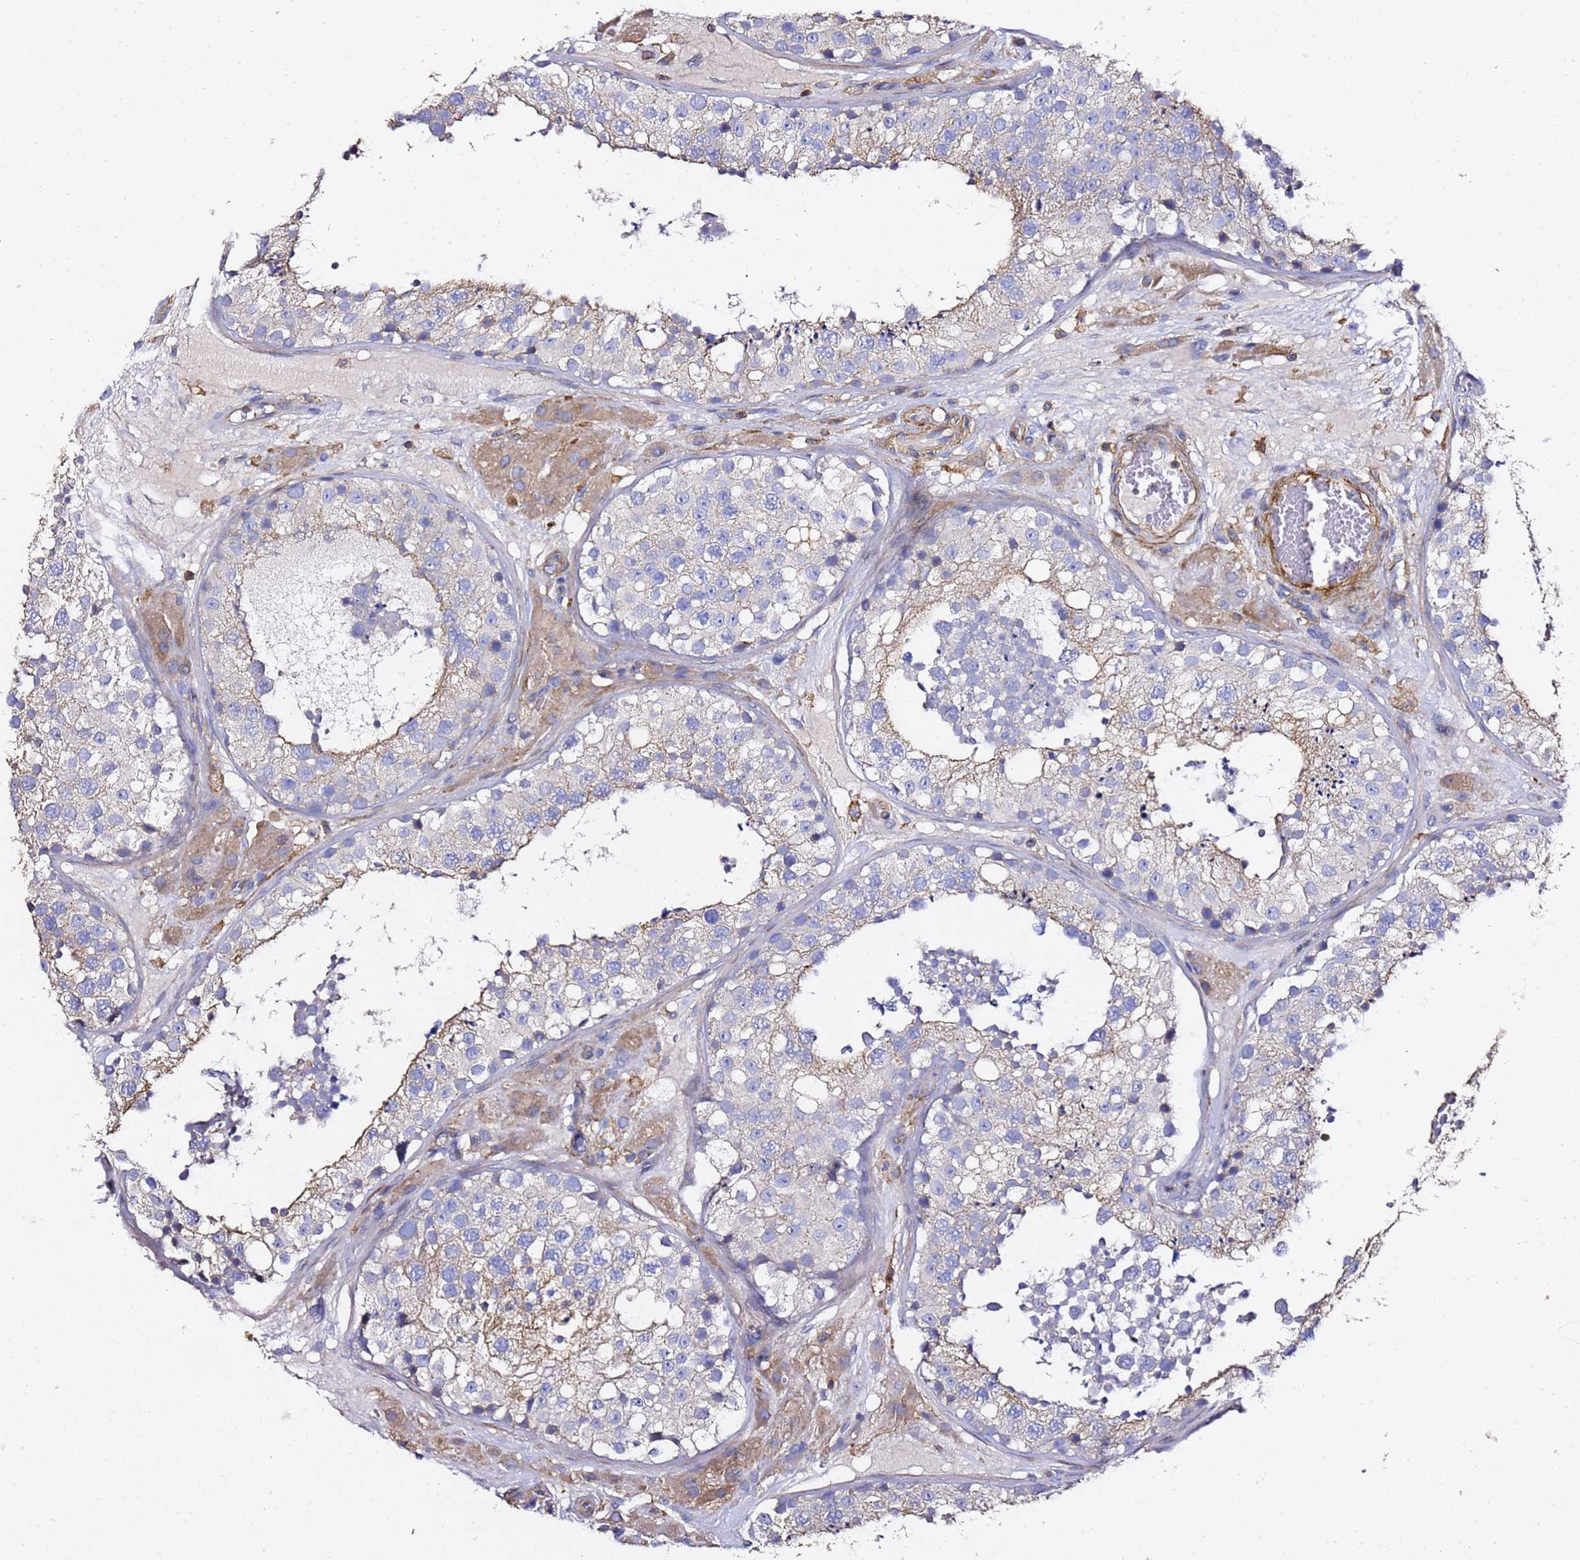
{"staining": {"intensity": "negative", "quantity": "none", "location": "none"}, "tissue": "testis", "cell_type": "Cells in seminiferous ducts", "image_type": "normal", "snomed": [{"axis": "morphology", "description": "Normal tissue, NOS"}, {"axis": "topography", "description": "Testis"}], "caption": "Testis stained for a protein using IHC exhibits no expression cells in seminiferous ducts.", "gene": "ZFP36L2", "patient": {"sex": "male", "age": 26}}